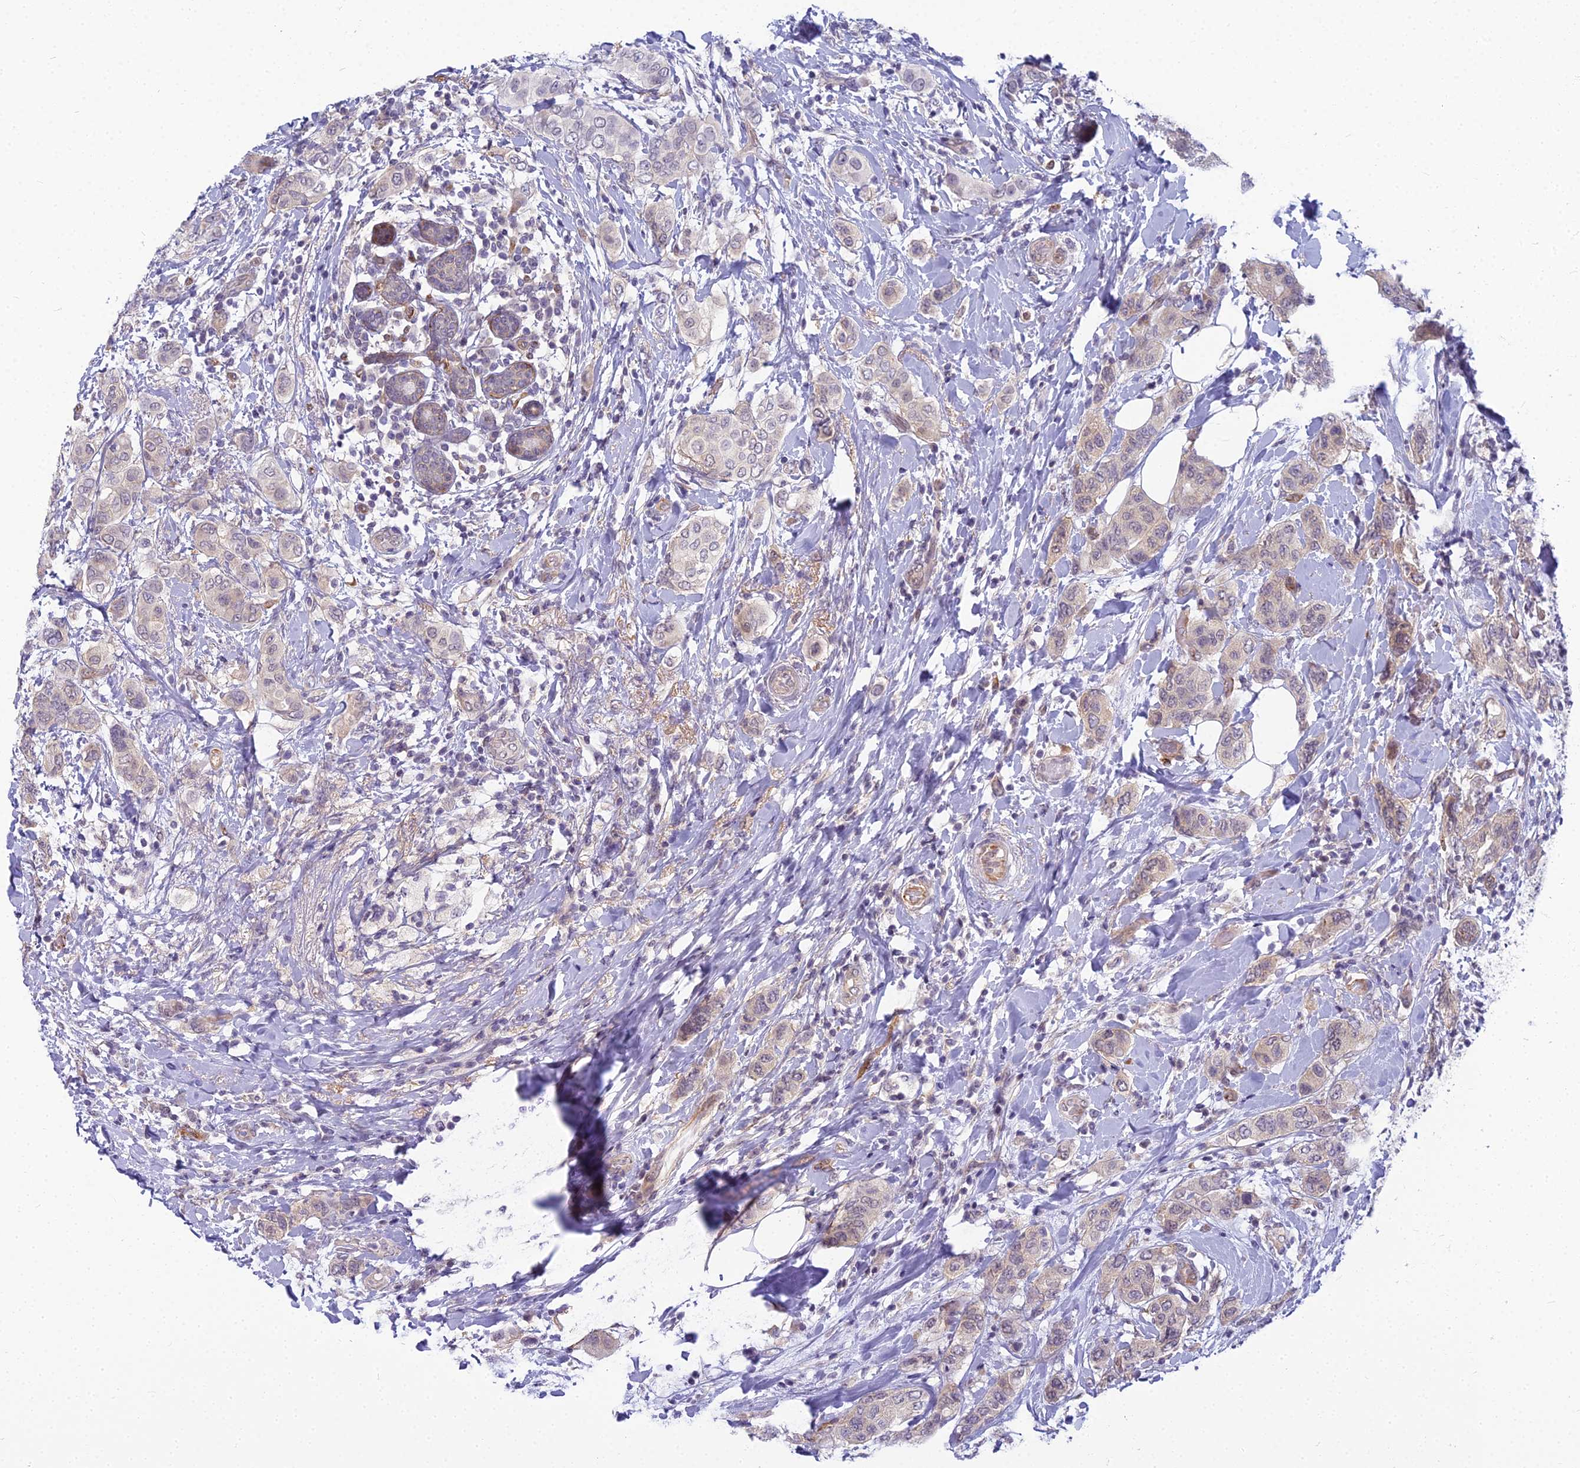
{"staining": {"intensity": "weak", "quantity": "25%-75%", "location": "cytoplasmic/membranous,nuclear"}, "tissue": "breast cancer", "cell_type": "Tumor cells", "image_type": "cancer", "snomed": [{"axis": "morphology", "description": "Lobular carcinoma"}, {"axis": "topography", "description": "Breast"}], "caption": "A brown stain labels weak cytoplasmic/membranous and nuclear staining of a protein in breast cancer (lobular carcinoma) tumor cells.", "gene": "RGL3", "patient": {"sex": "female", "age": 51}}